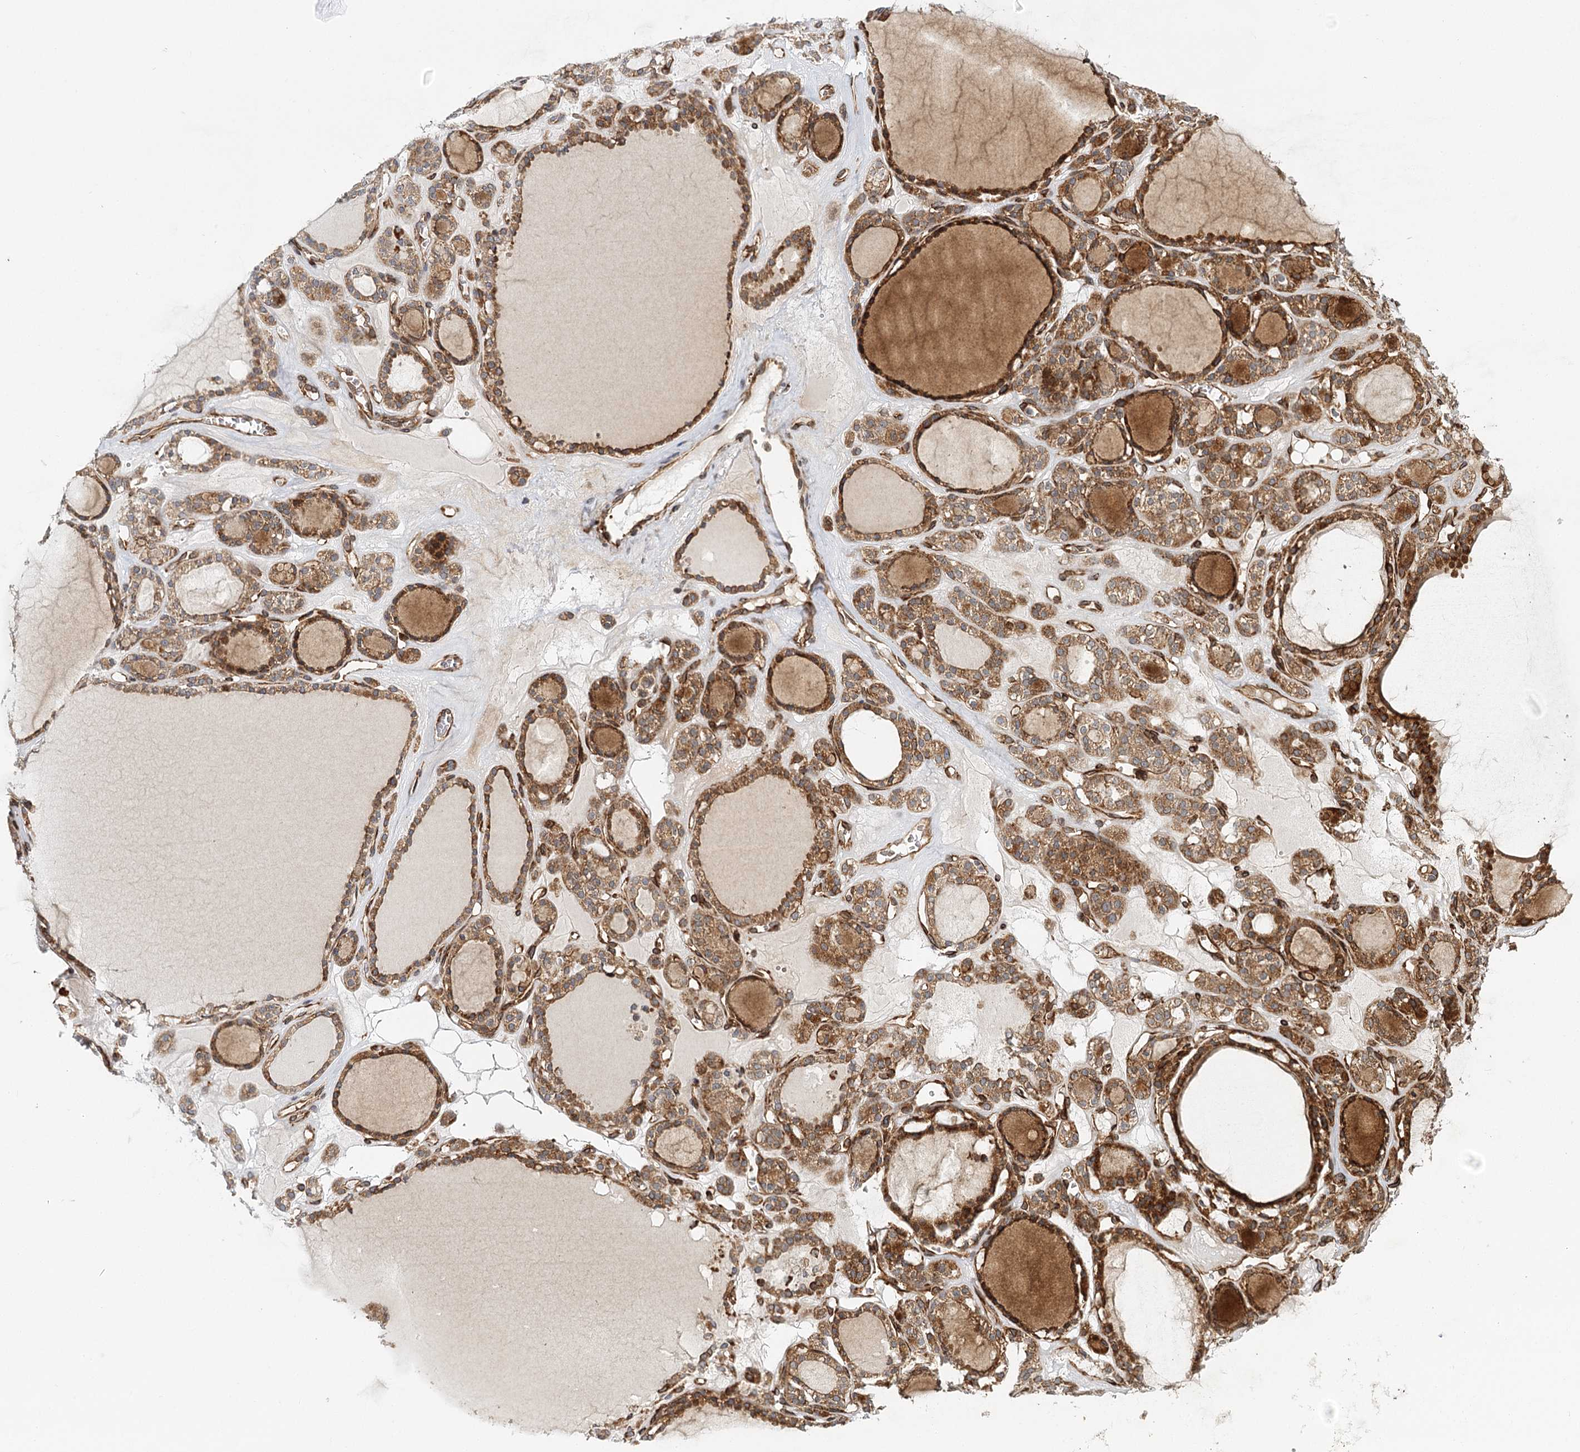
{"staining": {"intensity": "strong", "quantity": ">75%", "location": "cytoplasmic/membranous"}, "tissue": "thyroid gland", "cell_type": "Glandular cells", "image_type": "normal", "snomed": [{"axis": "morphology", "description": "Normal tissue, NOS"}, {"axis": "topography", "description": "Thyroid gland"}], "caption": "Protein staining reveals strong cytoplasmic/membranous positivity in approximately >75% of glandular cells in benign thyroid gland. Using DAB (brown) and hematoxylin (blue) stains, captured at high magnification using brightfield microscopy.", "gene": "MKNK1", "patient": {"sex": "female", "age": 28}}